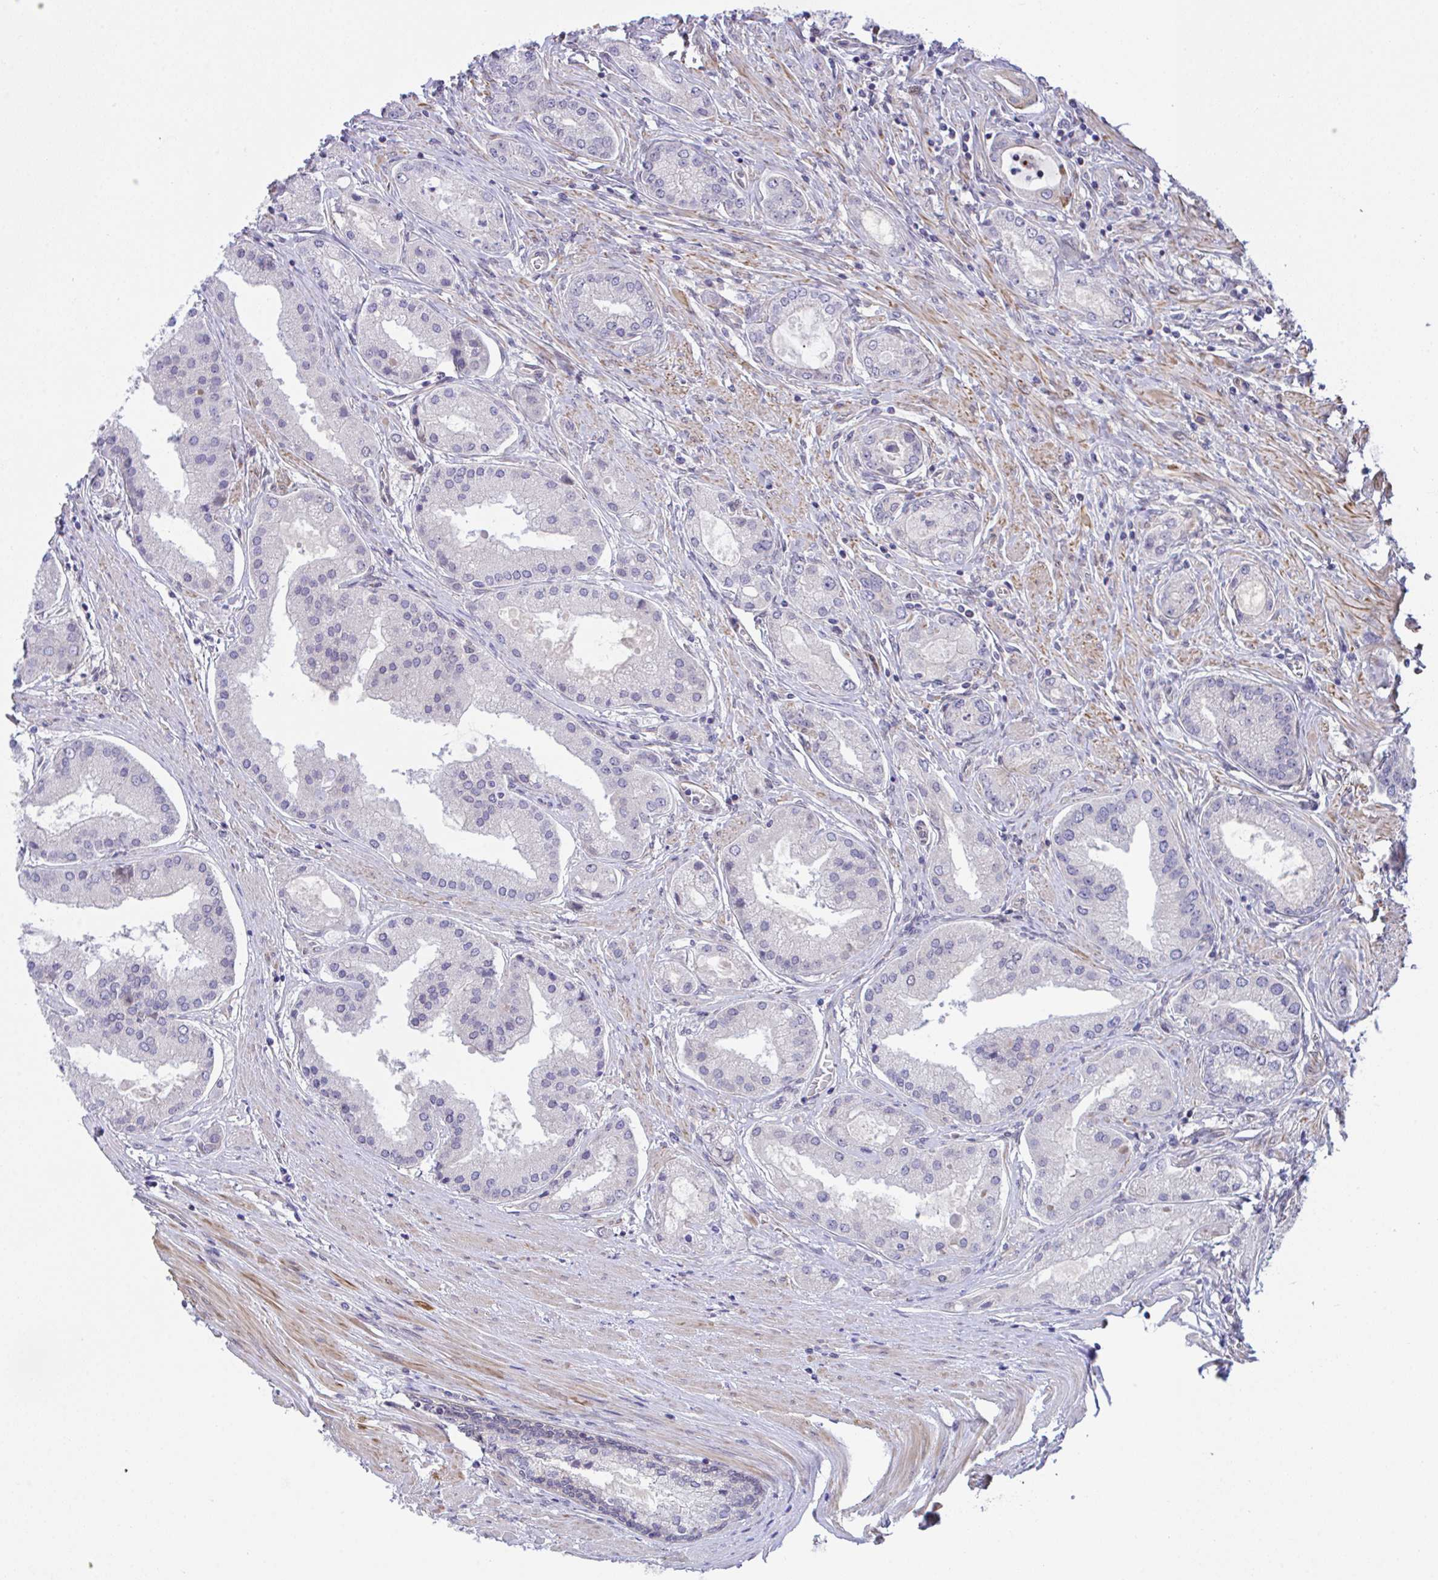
{"staining": {"intensity": "negative", "quantity": "none", "location": "none"}, "tissue": "prostate cancer", "cell_type": "Tumor cells", "image_type": "cancer", "snomed": [{"axis": "morphology", "description": "Adenocarcinoma, High grade"}, {"axis": "topography", "description": "Prostate"}], "caption": "Histopathology image shows no significant protein expression in tumor cells of prostate cancer.", "gene": "ZBED3", "patient": {"sex": "male", "age": 67}}